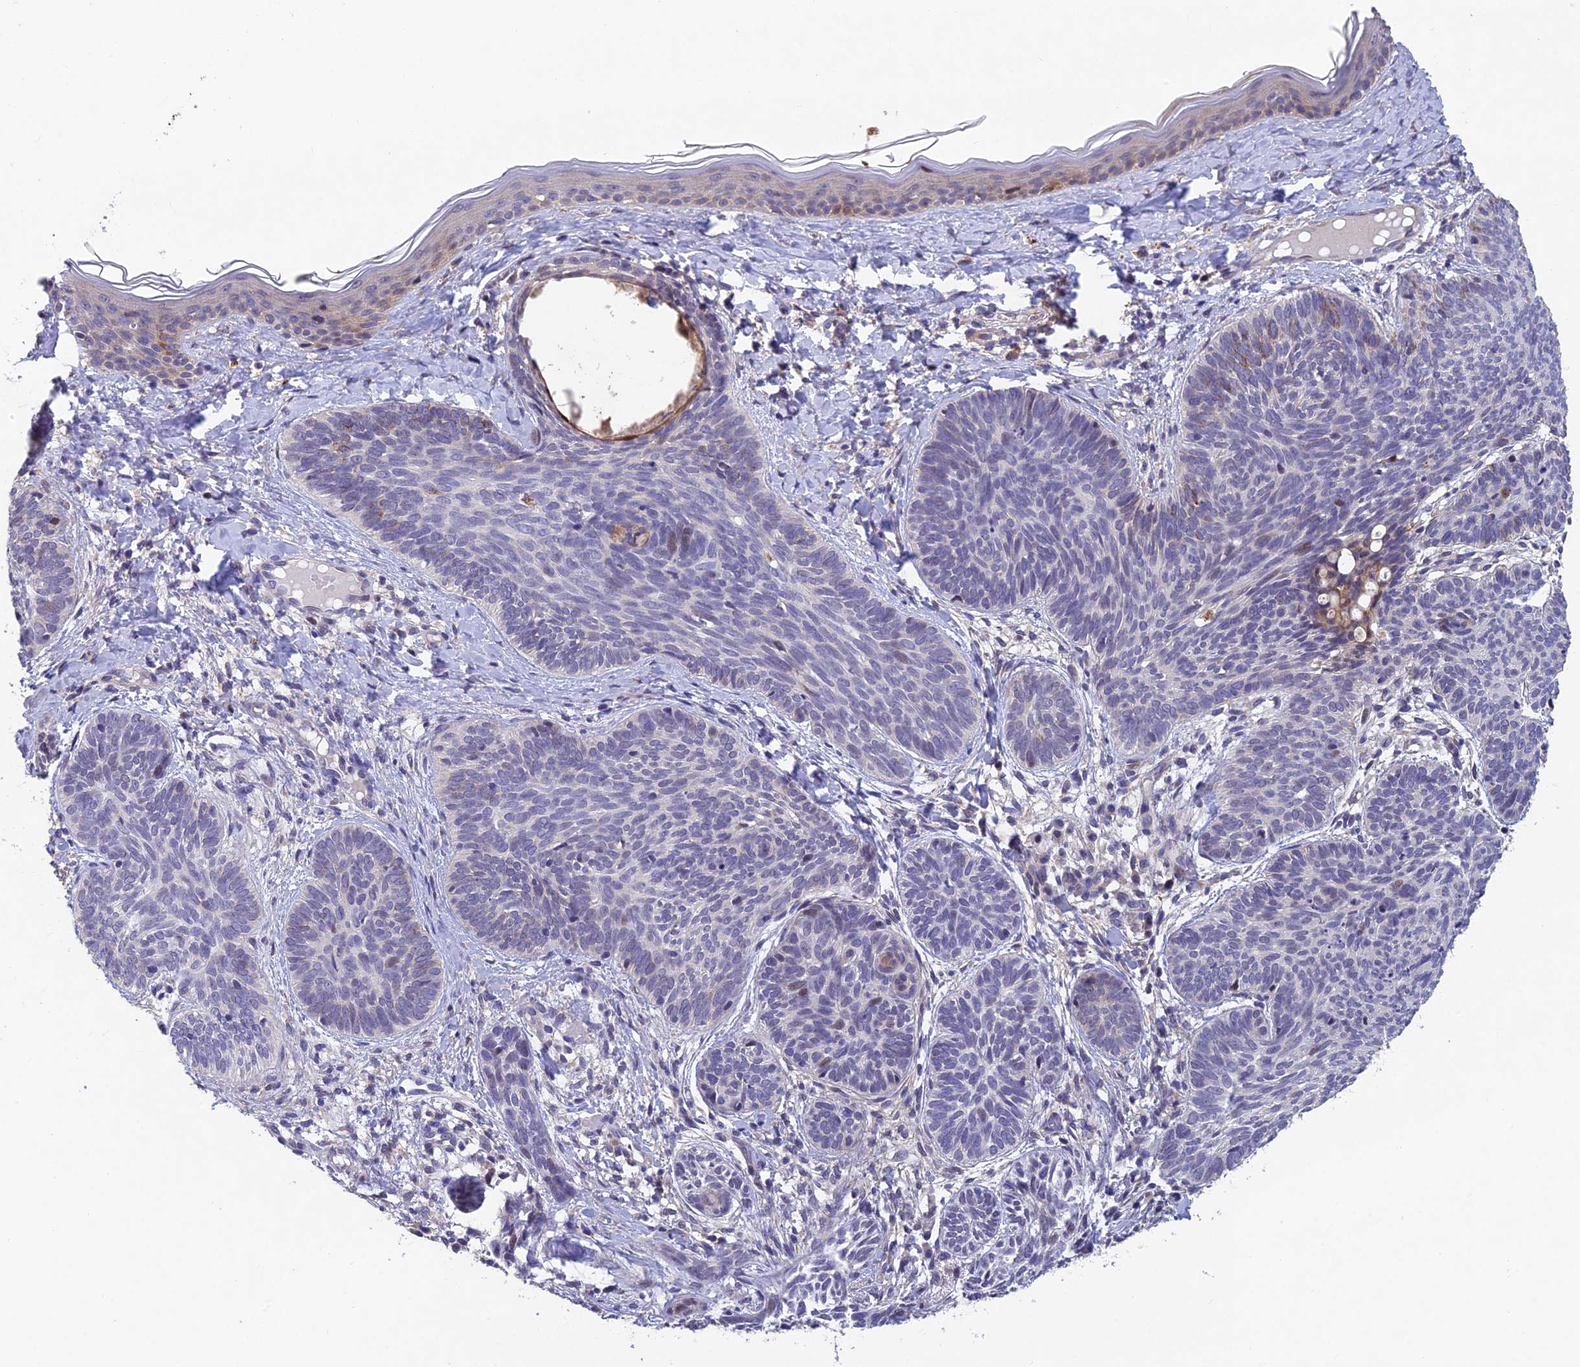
{"staining": {"intensity": "negative", "quantity": "none", "location": "none"}, "tissue": "skin cancer", "cell_type": "Tumor cells", "image_type": "cancer", "snomed": [{"axis": "morphology", "description": "Basal cell carcinoma"}, {"axis": "topography", "description": "Skin"}], "caption": "The image shows no staining of tumor cells in skin basal cell carcinoma.", "gene": "NSMCE1", "patient": {"sex": "female", "age": 81}}